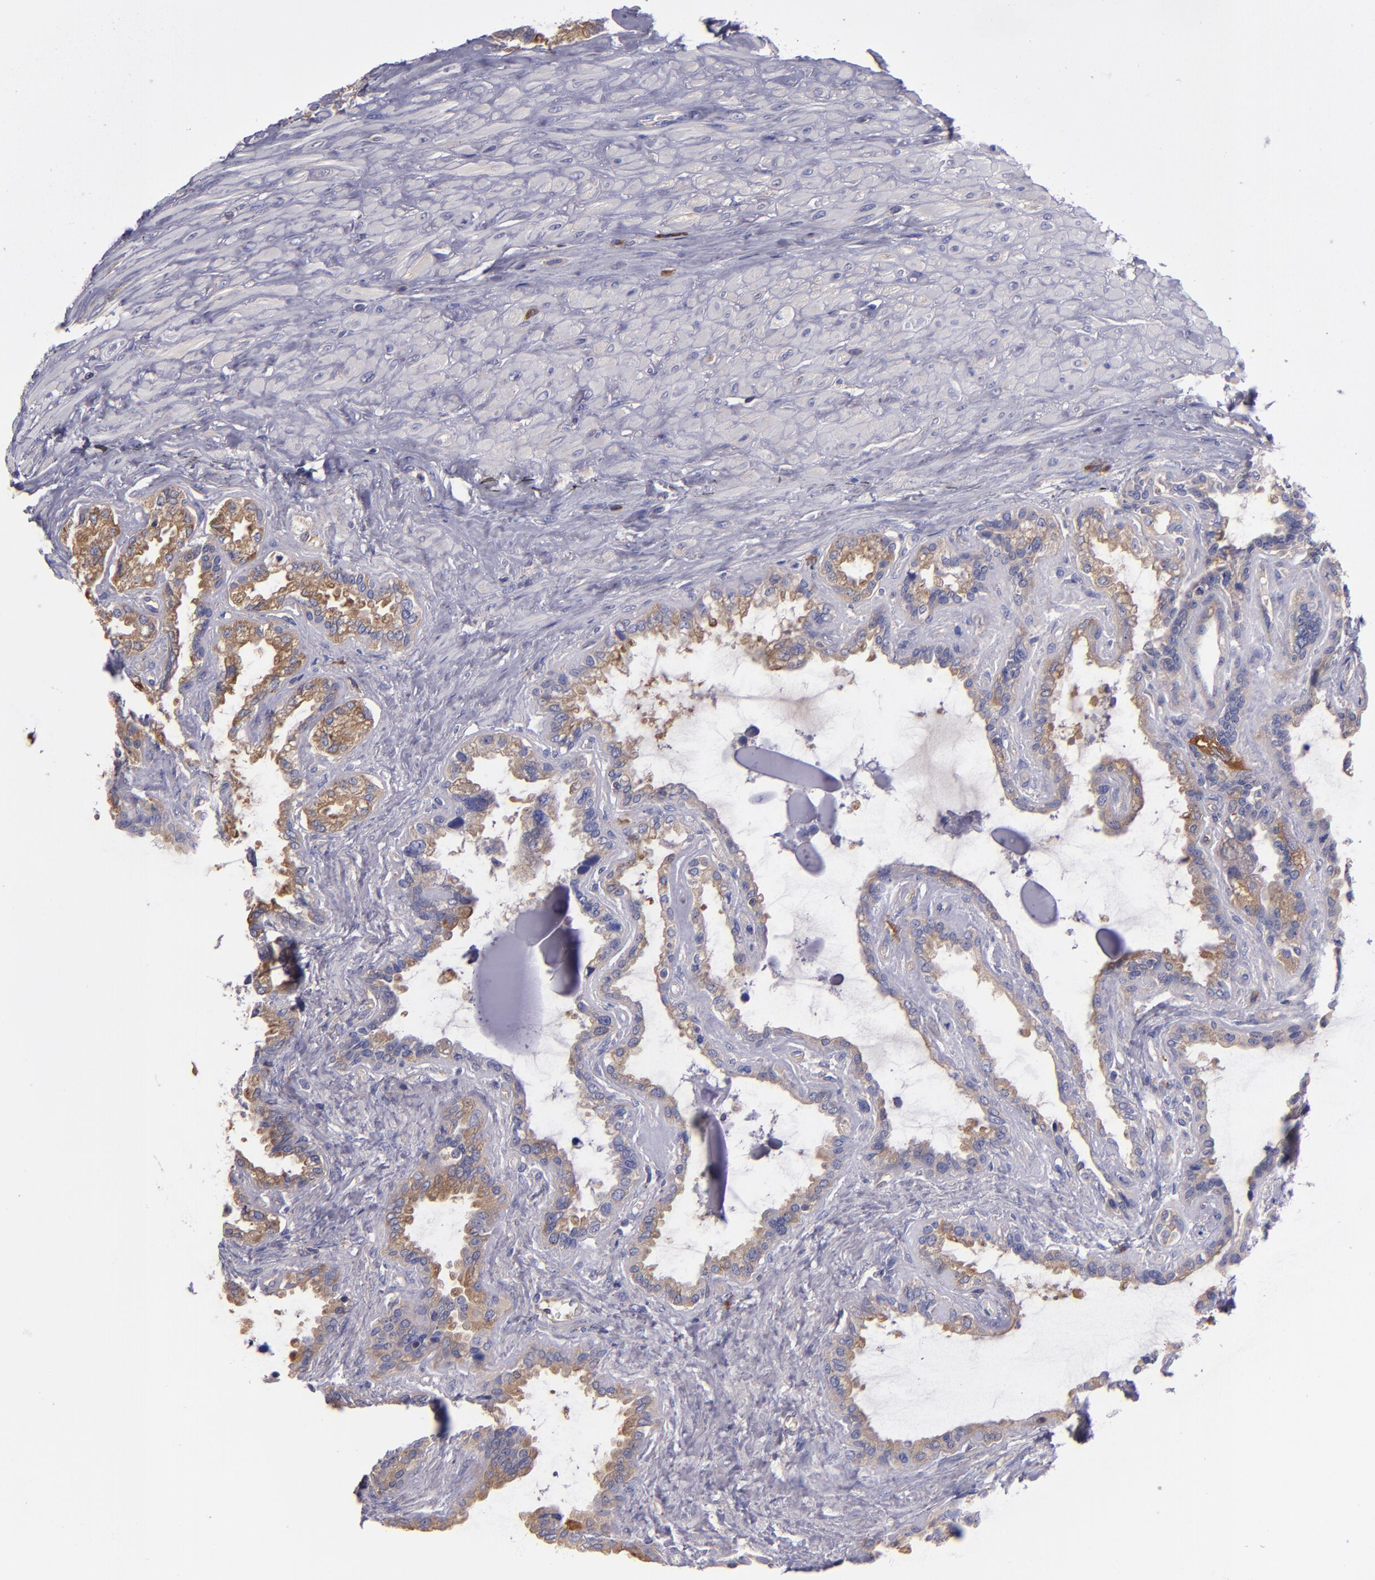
{"staining": {"intensity": "moderate", "quantity": ">75%", "location": "cytoplasmic/membranous"}, "tissue": "seminal vesicle", "cell_type": "Glandular cells", "image_type": "normal", "snomed": [{"axis": "morphology", "description": "Normal tissue, NOS"}, {"axis": "morphology", "description": "Inflammation, NOS"}, {"axis": "topography", "description": "Urinary bladder"}, {"axis": "topography", "description": "Prostate"}, {"axis": "topography", "description": "Seminal veicle"}], "caption": "Protein analysis of unremarkable seminal vesicle demonstrates moderate cytoplasmic/membranous positivity in about >75% of glandular cells.", "gene": "CARS1", "patient": {"sex": "male", "age": 82}}